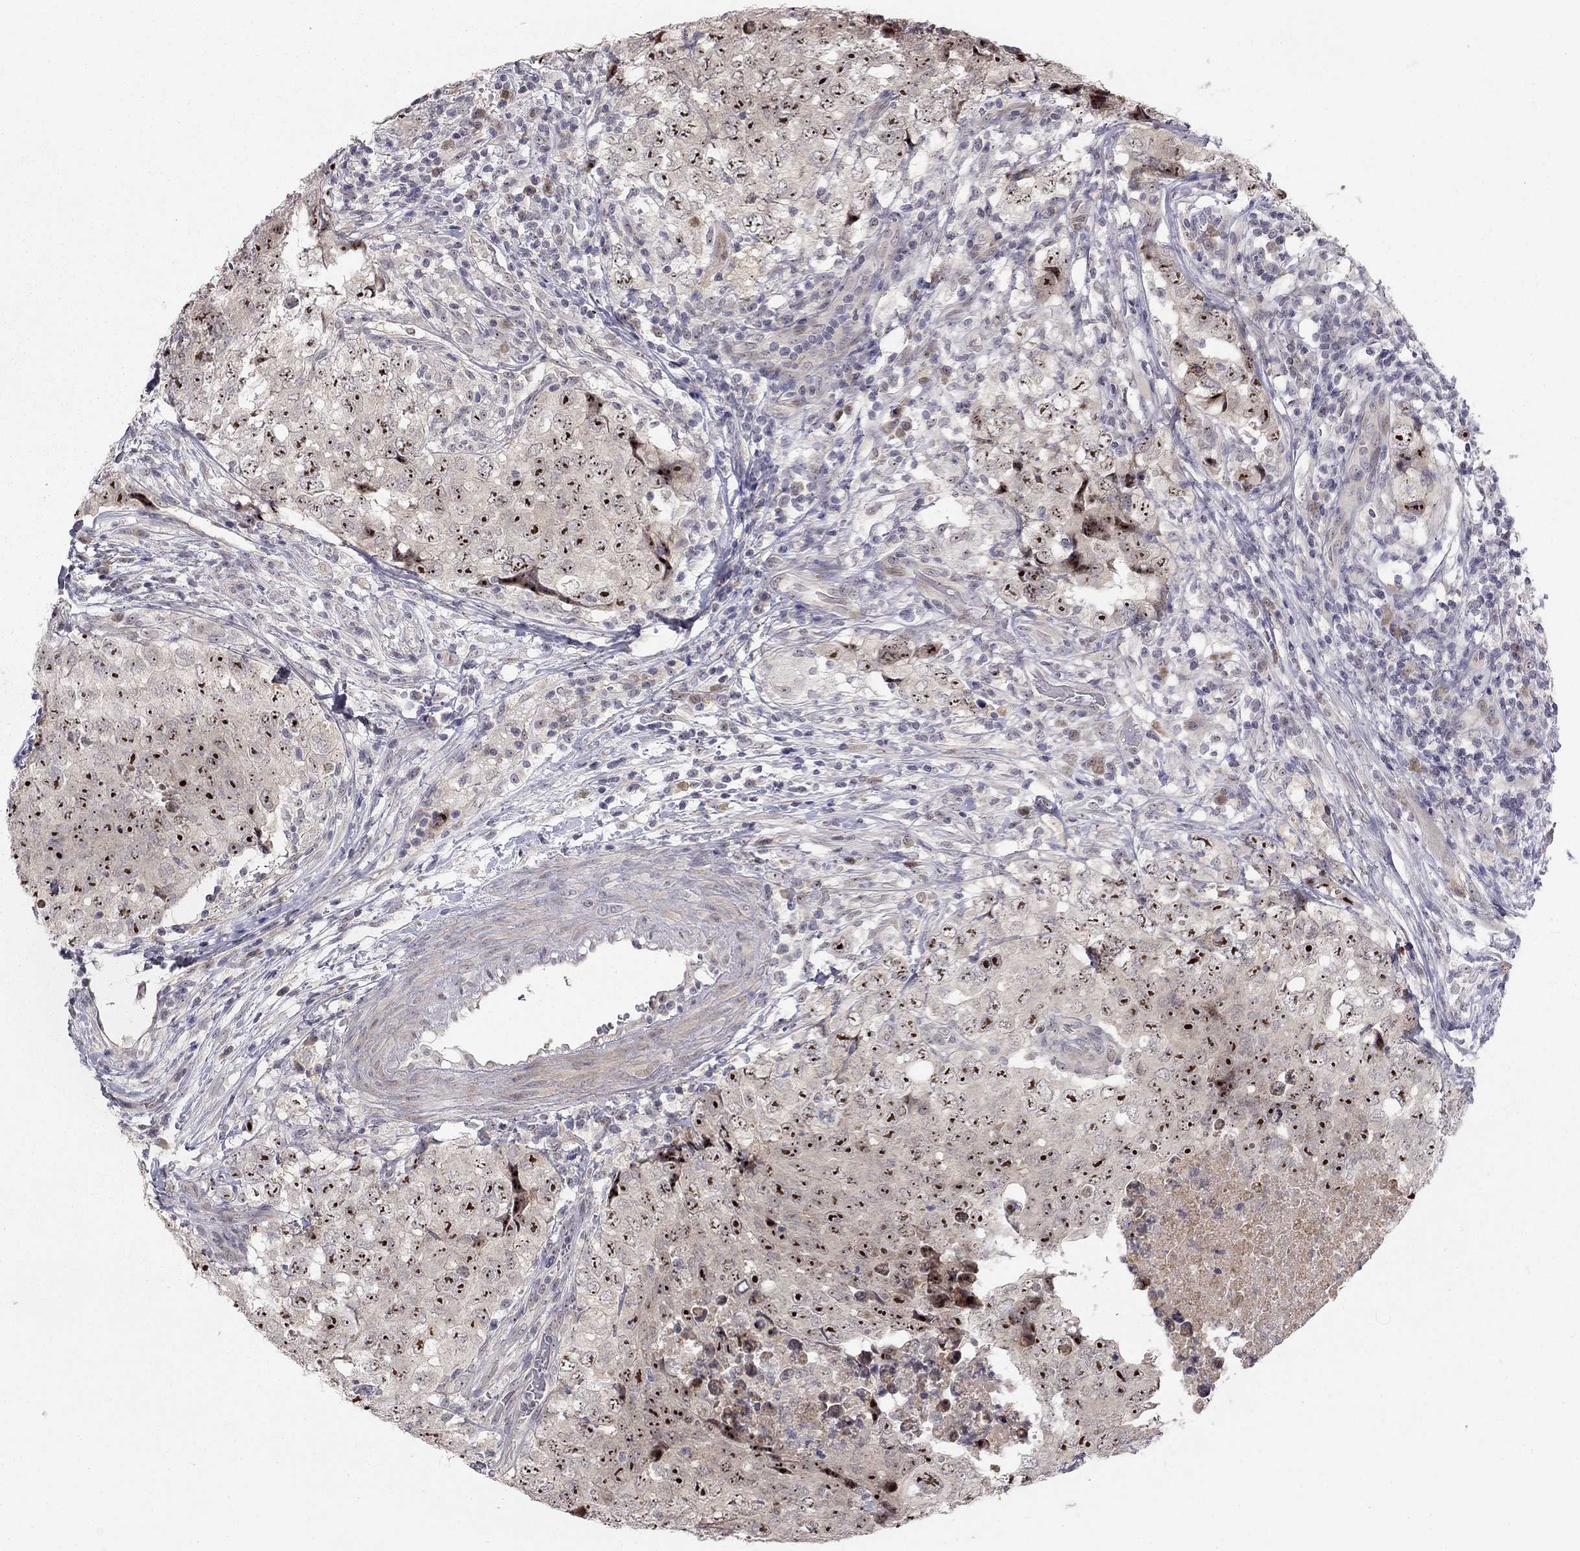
{"staining": {"intensity": "strong", "quantity": "25%-75%", "location": "nuclear"}, "tissue": "testis cancer", "cell_type": "Tumor cells", "image_type": "cancer", "snomed": [{"axis": "morphology", "description": "Seminoma, NOS"}, {"axis": "topography", "description": "Testis"}], "caption": "This is an image of immunohistochemistry (IHC) staining of testis seminoma, which shows strong expression in the nuclear of tumor cells.", "gene": "STXBP6", "patient": {"sex": "male", "age": 34}}